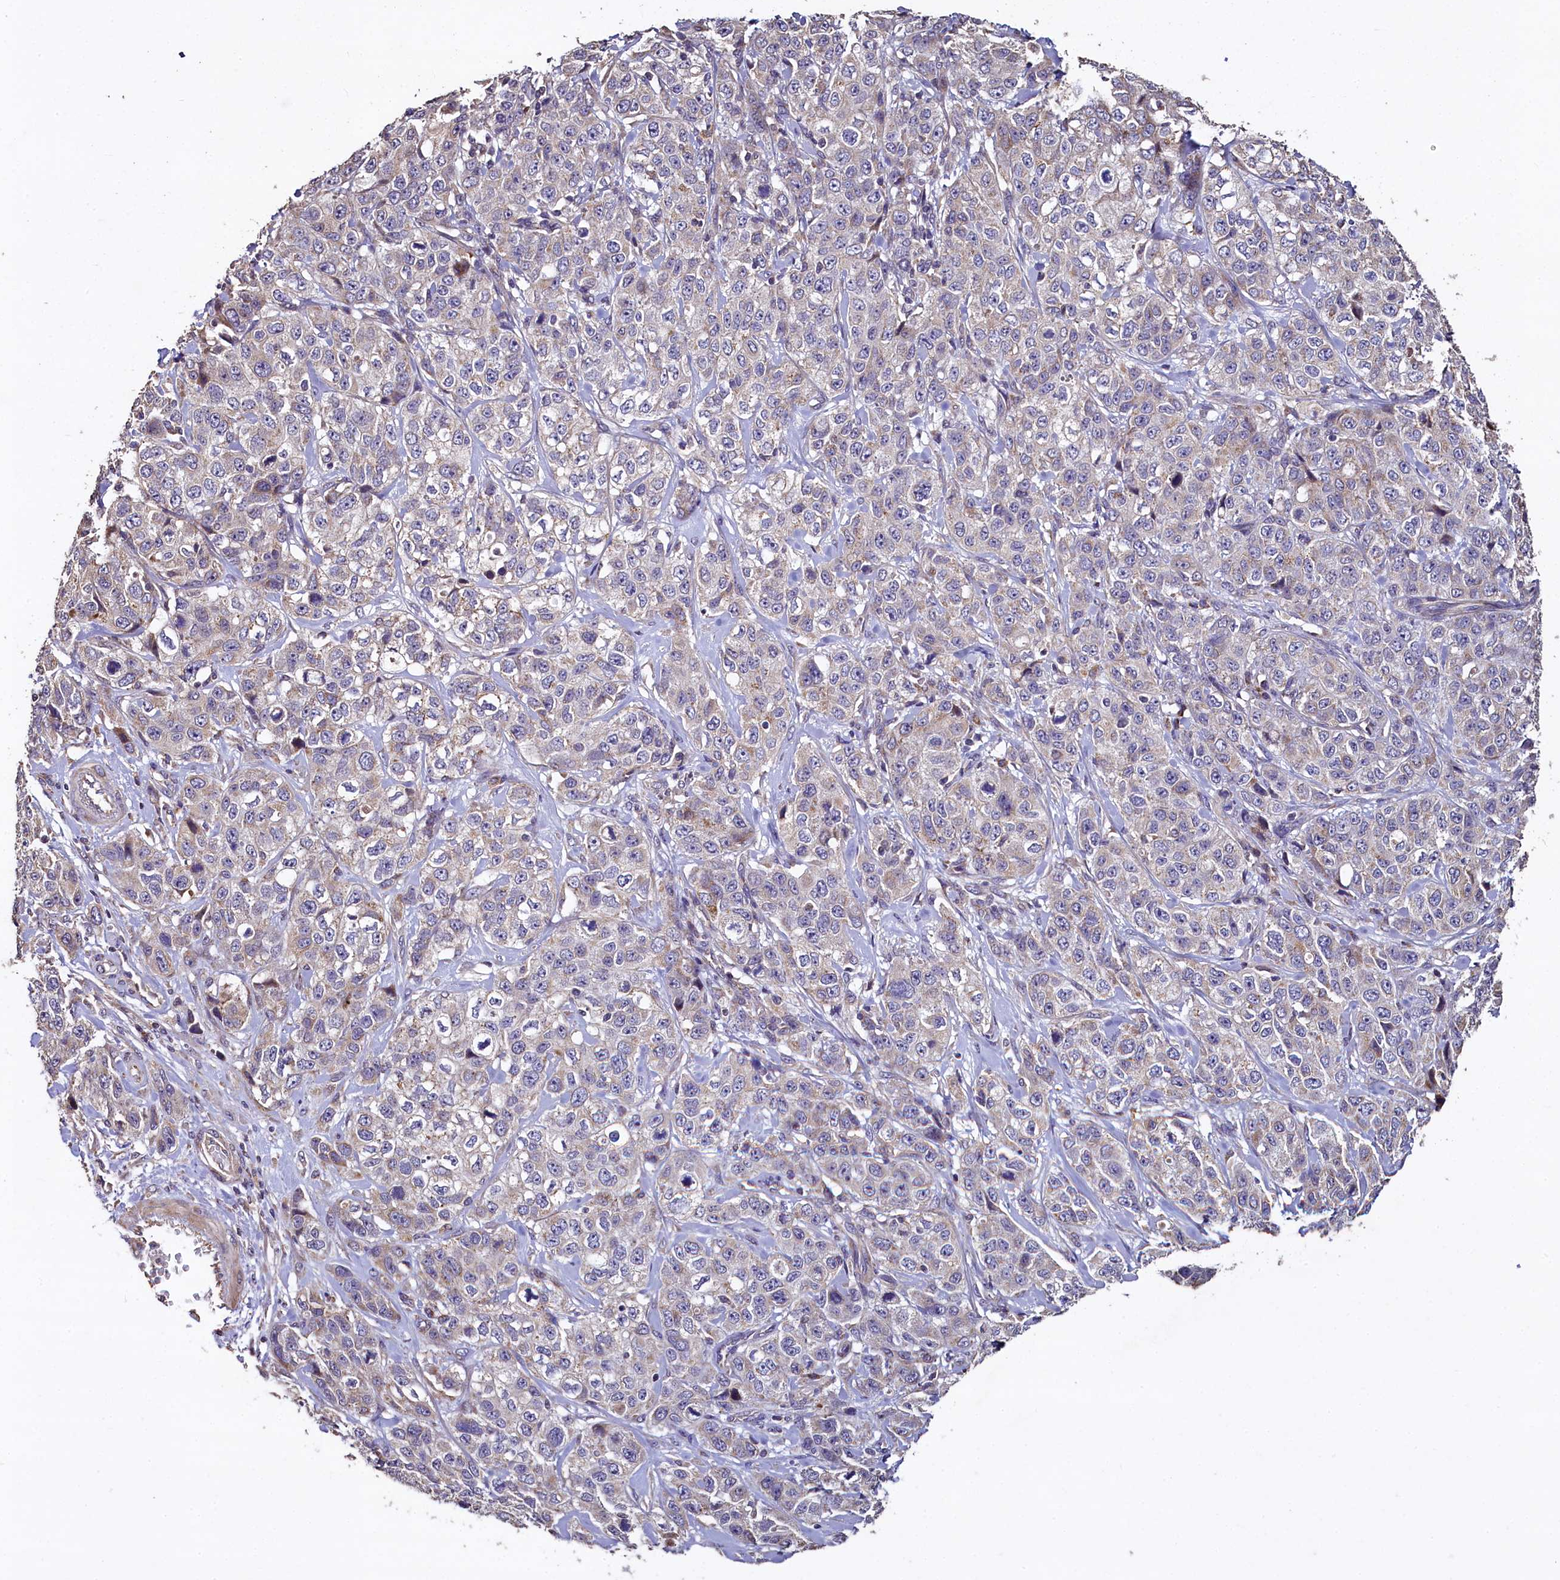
{"staining": {"intensity": "negative", "quantity": "none", "location": "none"}, "tissue": "stomach cancer", "cell_type": "Tumor cells", "image_type": "cancer", "snomed": [{"axis": "morphology", "description": "Adenocarcinoma, NOS"}, {"axis": "topography", "description": "Stomach"}], "caption": "There is no significant positivity in tumor cells of stomach cancer (adenocarcinoma).", "gene": "COQ9", "patient": {"sex": "male", "age": 48}}